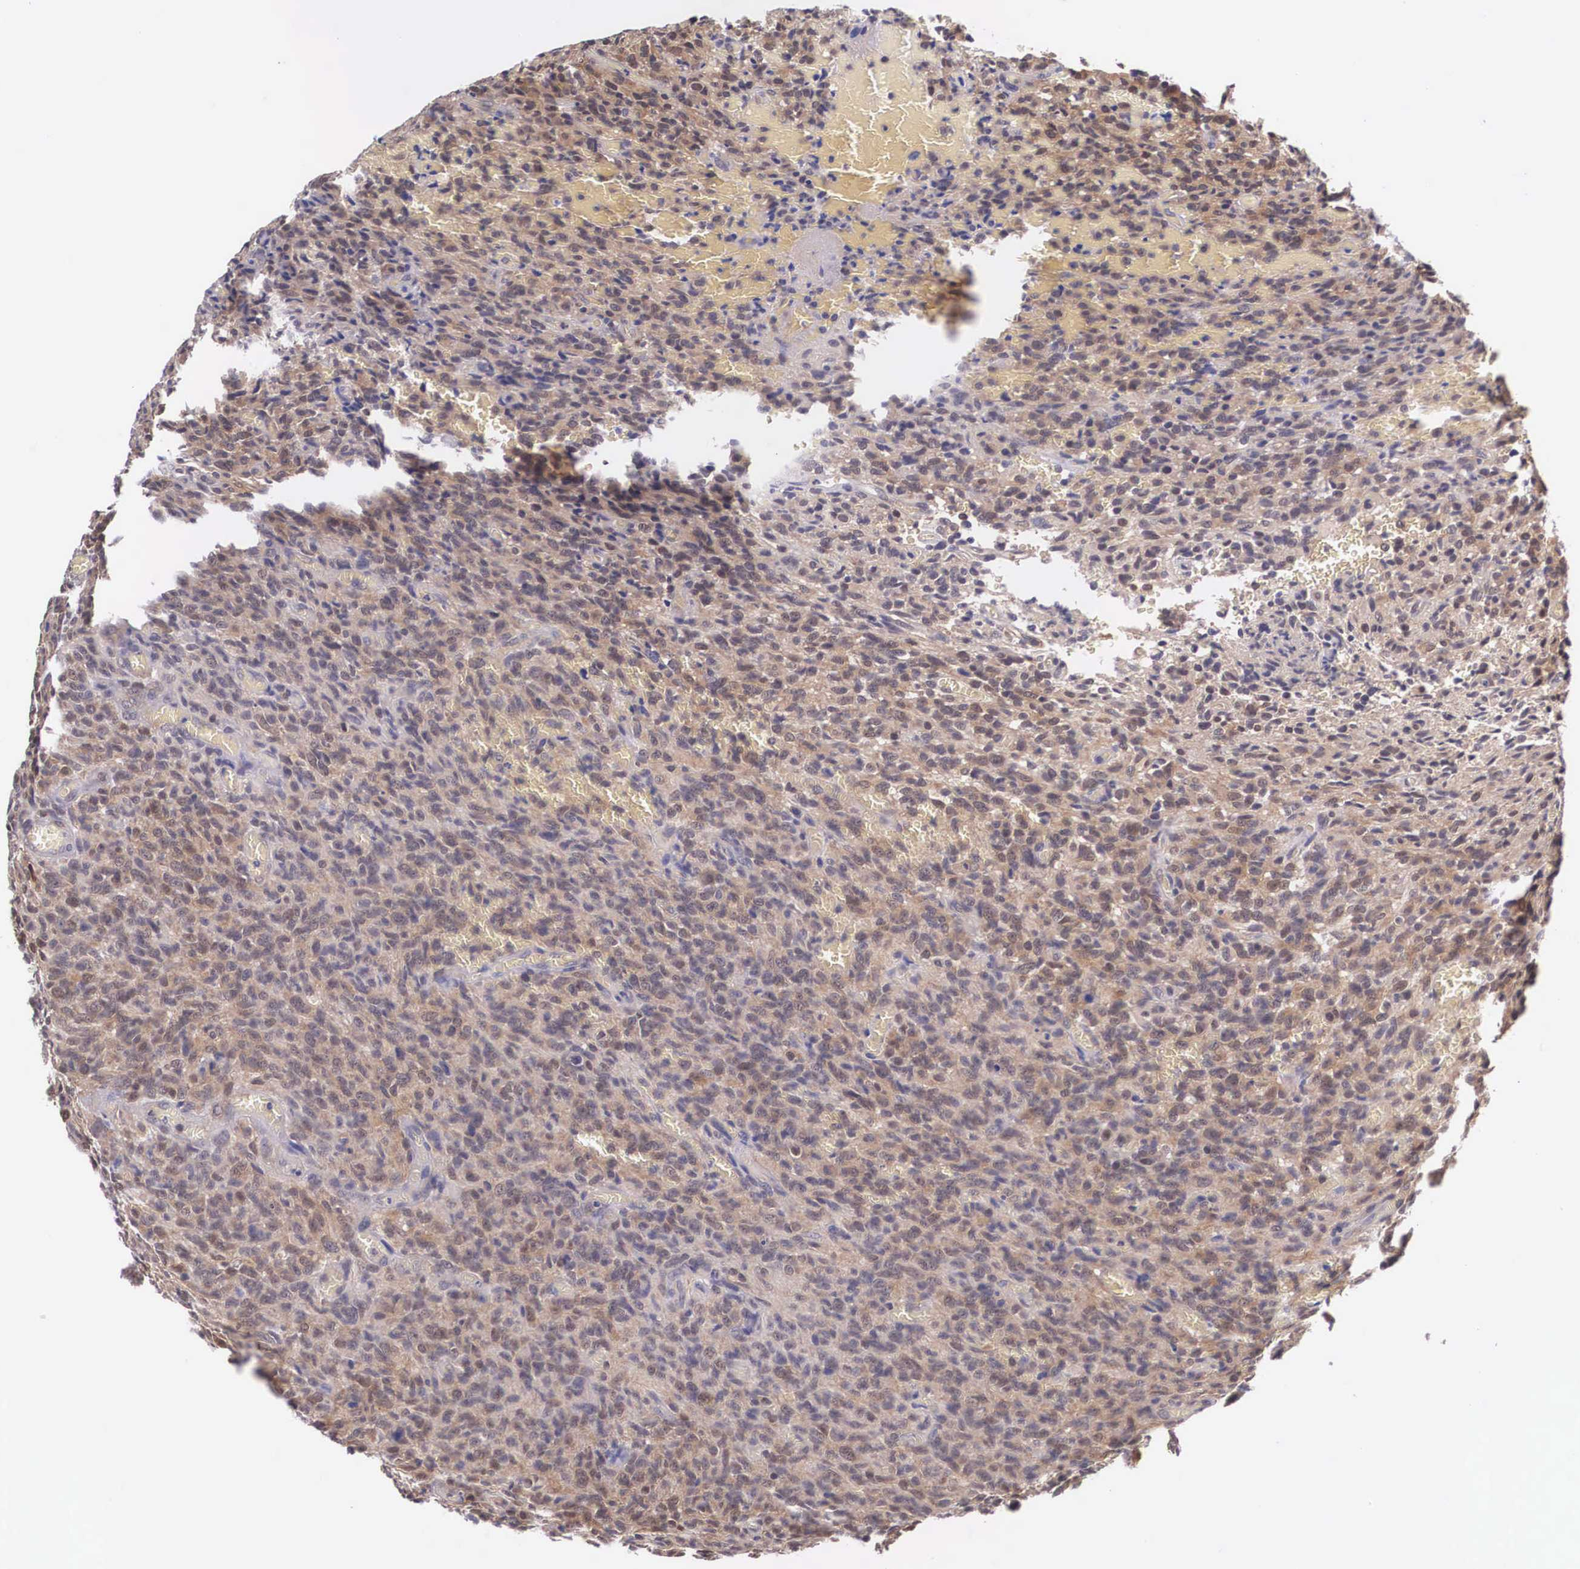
{"staining": {"intensity": "weak", "quantity": "25%-75%", "location": "cytoplasmic/membranous"}, "tissue": "glioma", "cell_type": "Tumor cells", "image_type": "cancer", "snomed": [{"axis": "morphology", "description": "Glioma, malignant, High grade"}, {"axis": "topography", "description": "Brain"}], "caption": "Immunohistochemistry staining of glioma, which reveals low levels of weak cytoplasmic/membranous positivity in about 25%-75% of tumor cells indicating weak cytoplasmic/membranous protein staining. The staining was performed using DAB (3,3'-diaminobenzidine) (brown) for protein detection and nuclei were counterstained in hematoxylin (blue).", "gene": "IGBP1", "patient": {"sex": "male", "age": 56}}